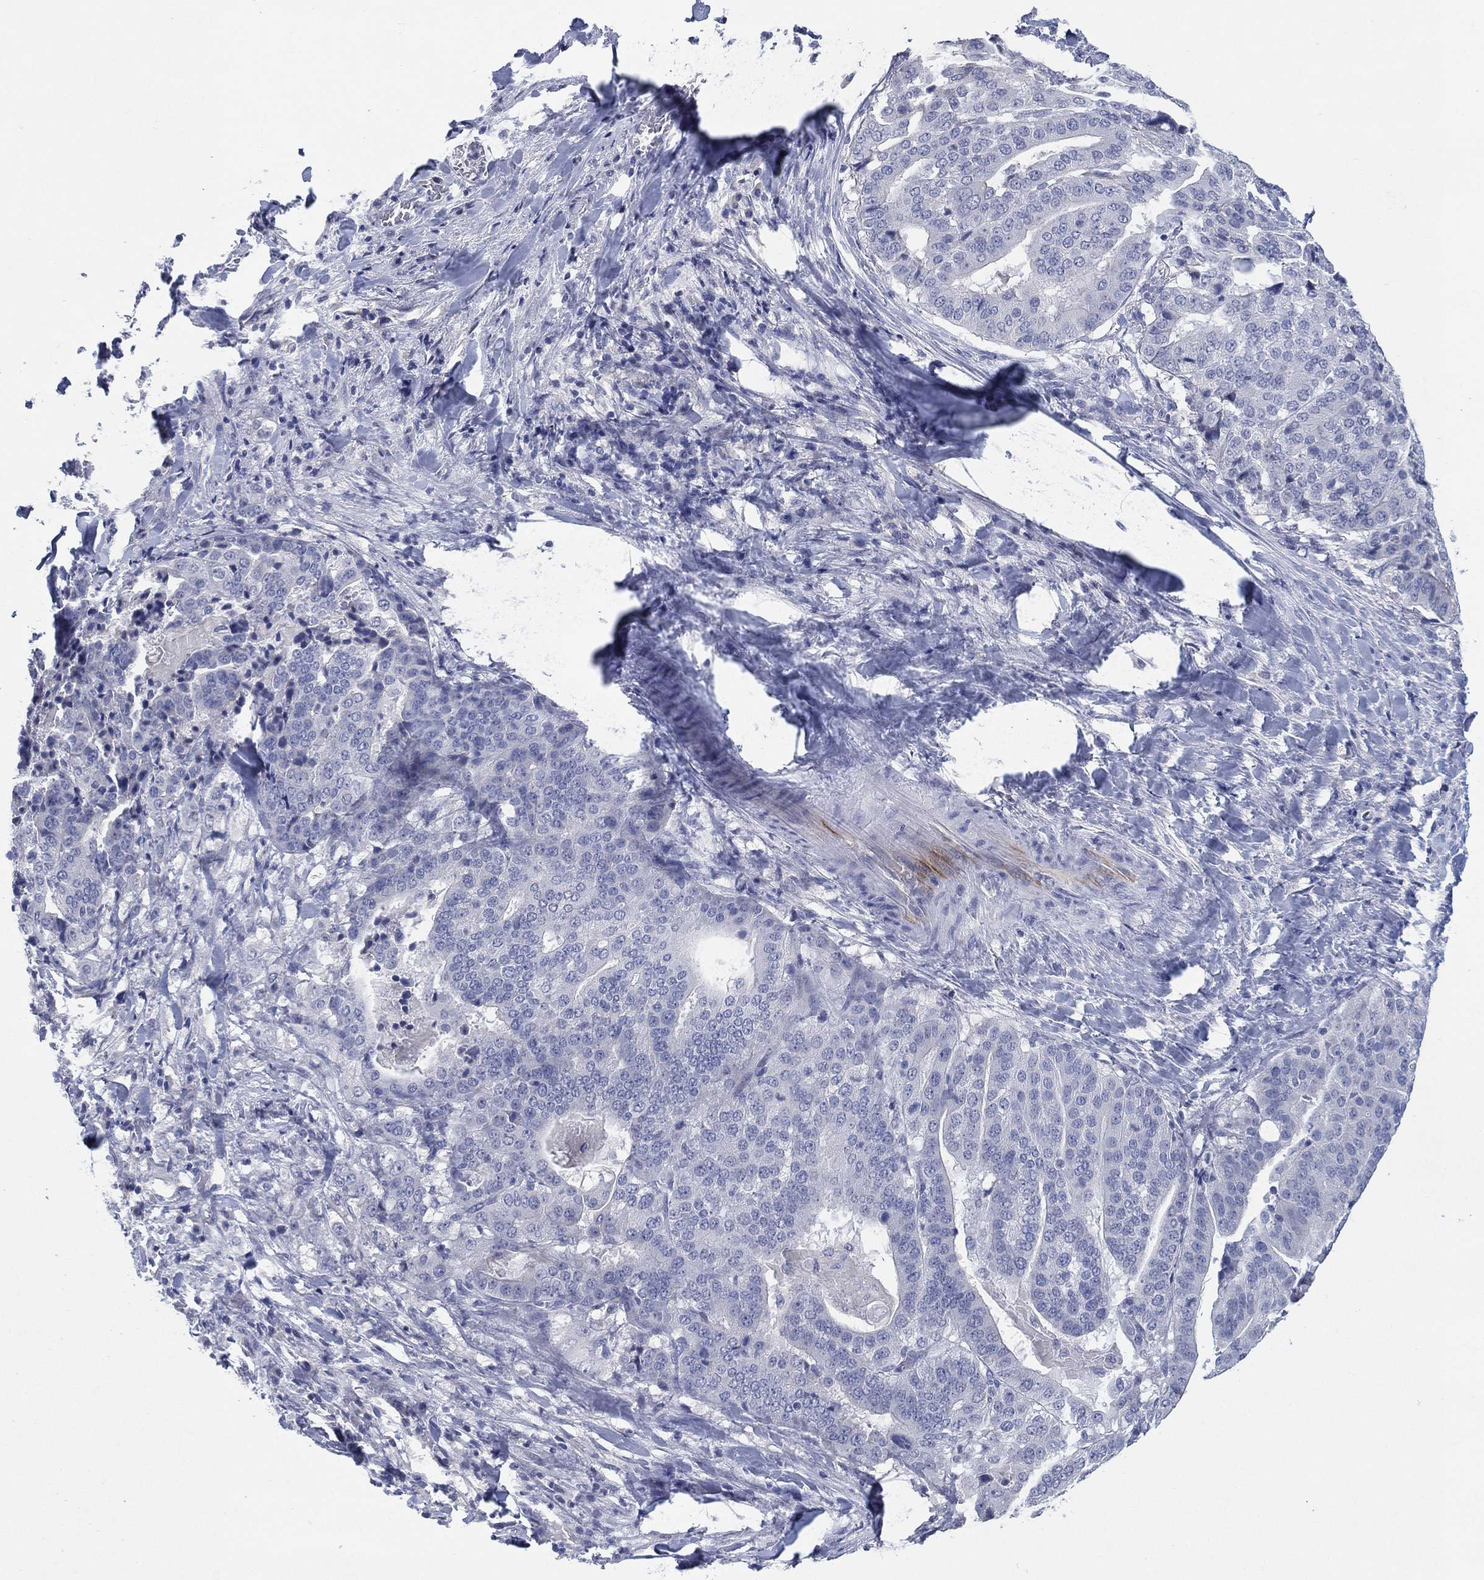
{"staining": {"intensity": "negative", "quantity": "none", "location": "none"}, "tissue": "stomach cancer", "cell_type": "Tumor cells", "image_type": "cancer", "snomed": [{"axis": "morphology", "description": "Adenocarcinoma, NOS"}, {"axis": "topography", "description": "Stomach"}], "caption": "Adenocarcinoma (stomach) was stained to show a protein in brown. There is no significant expression in tumor cells. The staining is performed using DAB (3,3'-diaminobenzidine) brown chromogen with nuclei counter-stained in using hematoxylin.", "gene": "KRT35", "patient": {"sex": "male", "age": 48}}